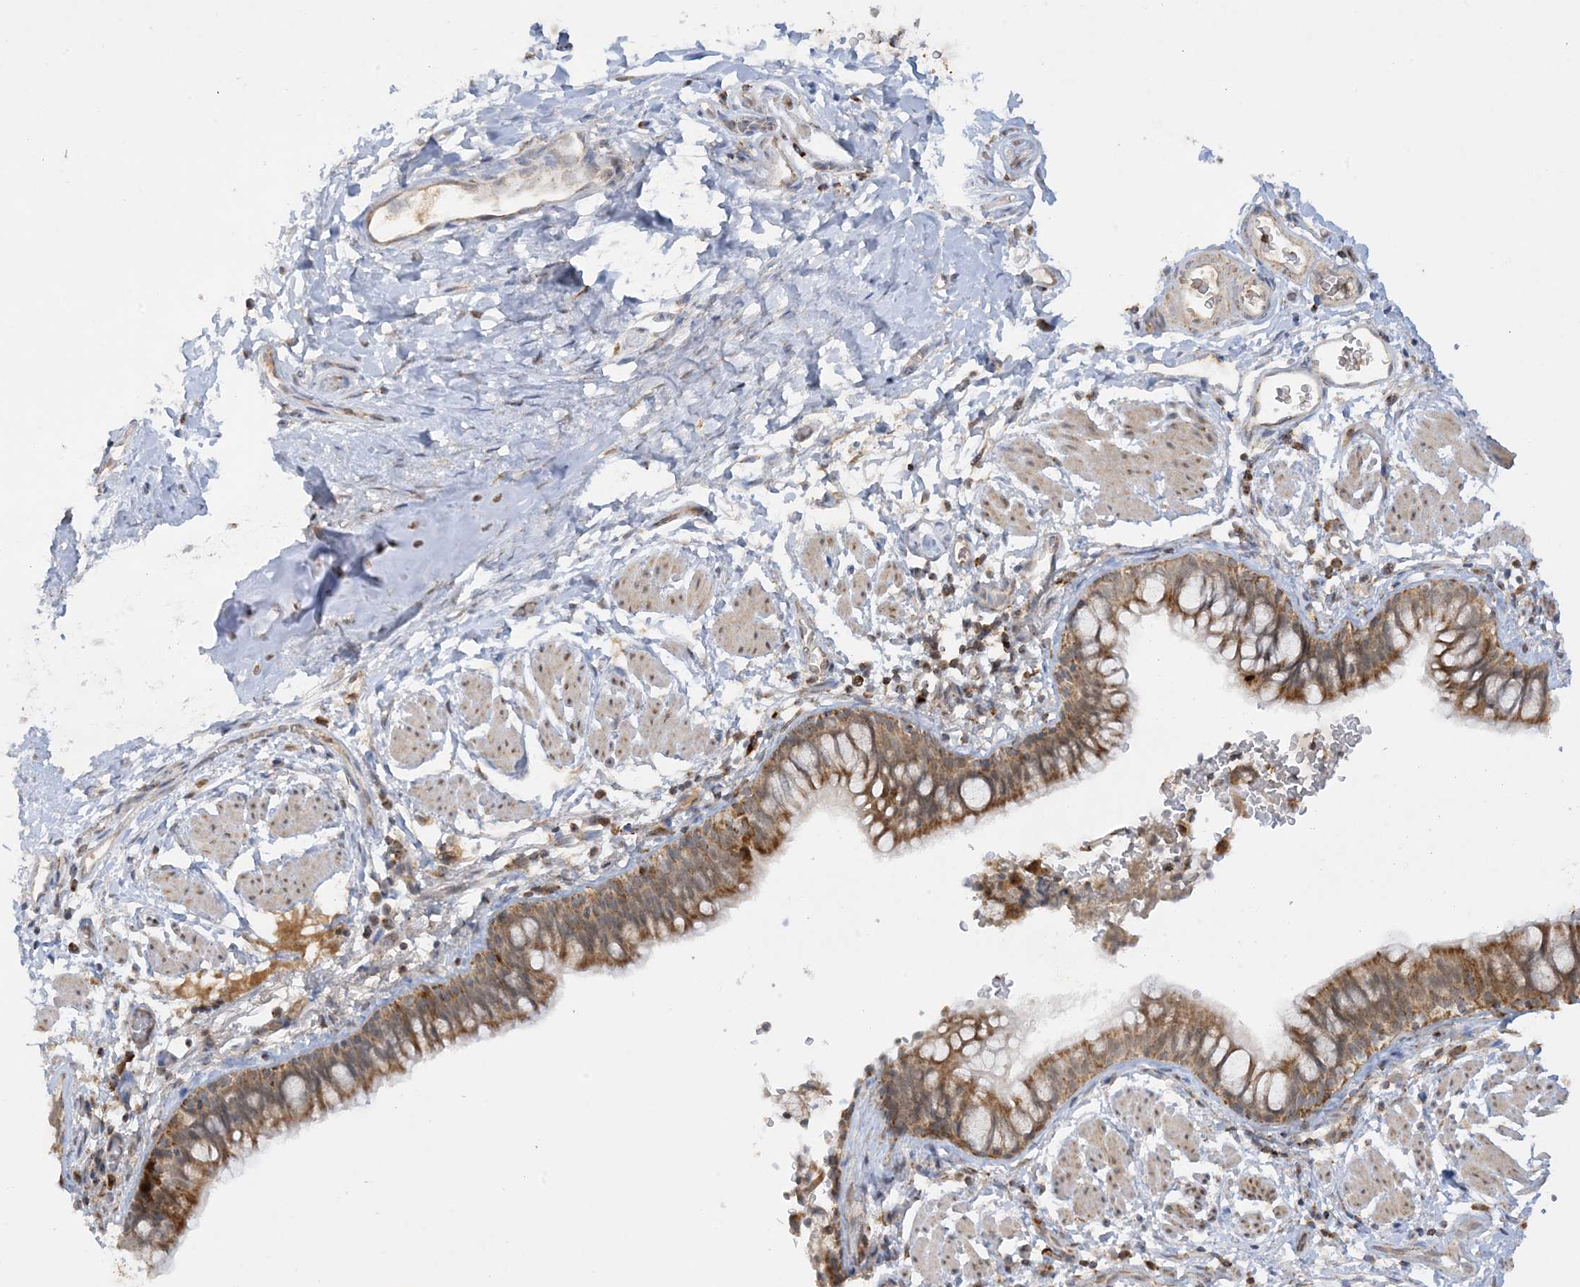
{"staining": {"intensity": "moderate", "quantity": ">75%", "location": "cytoplasmic/membranous,nuclear"}, "tissue": "bronchus", "cell_type": "Respiratory epithelial cells", "image_type": "normal", "snomed": [{"axis": "morphology", "description": "Normal tissue, NOS"}, {"axis": "topography", "description": "Cartilage tissue"}, {"axis": "topography", "description": "Bronchus"}], "caption": "Bronchus stained with DAB (3,3'-diaminobenzidine) immunohistochemistry (IHC) demonstrates medium levels of moderate cytoplasmic/membranous,nuclear staining in about >75% of respiratory epithelial cells.", "gene": "NDUFAF3", "patient": {"sex": "female", "age": 36}}